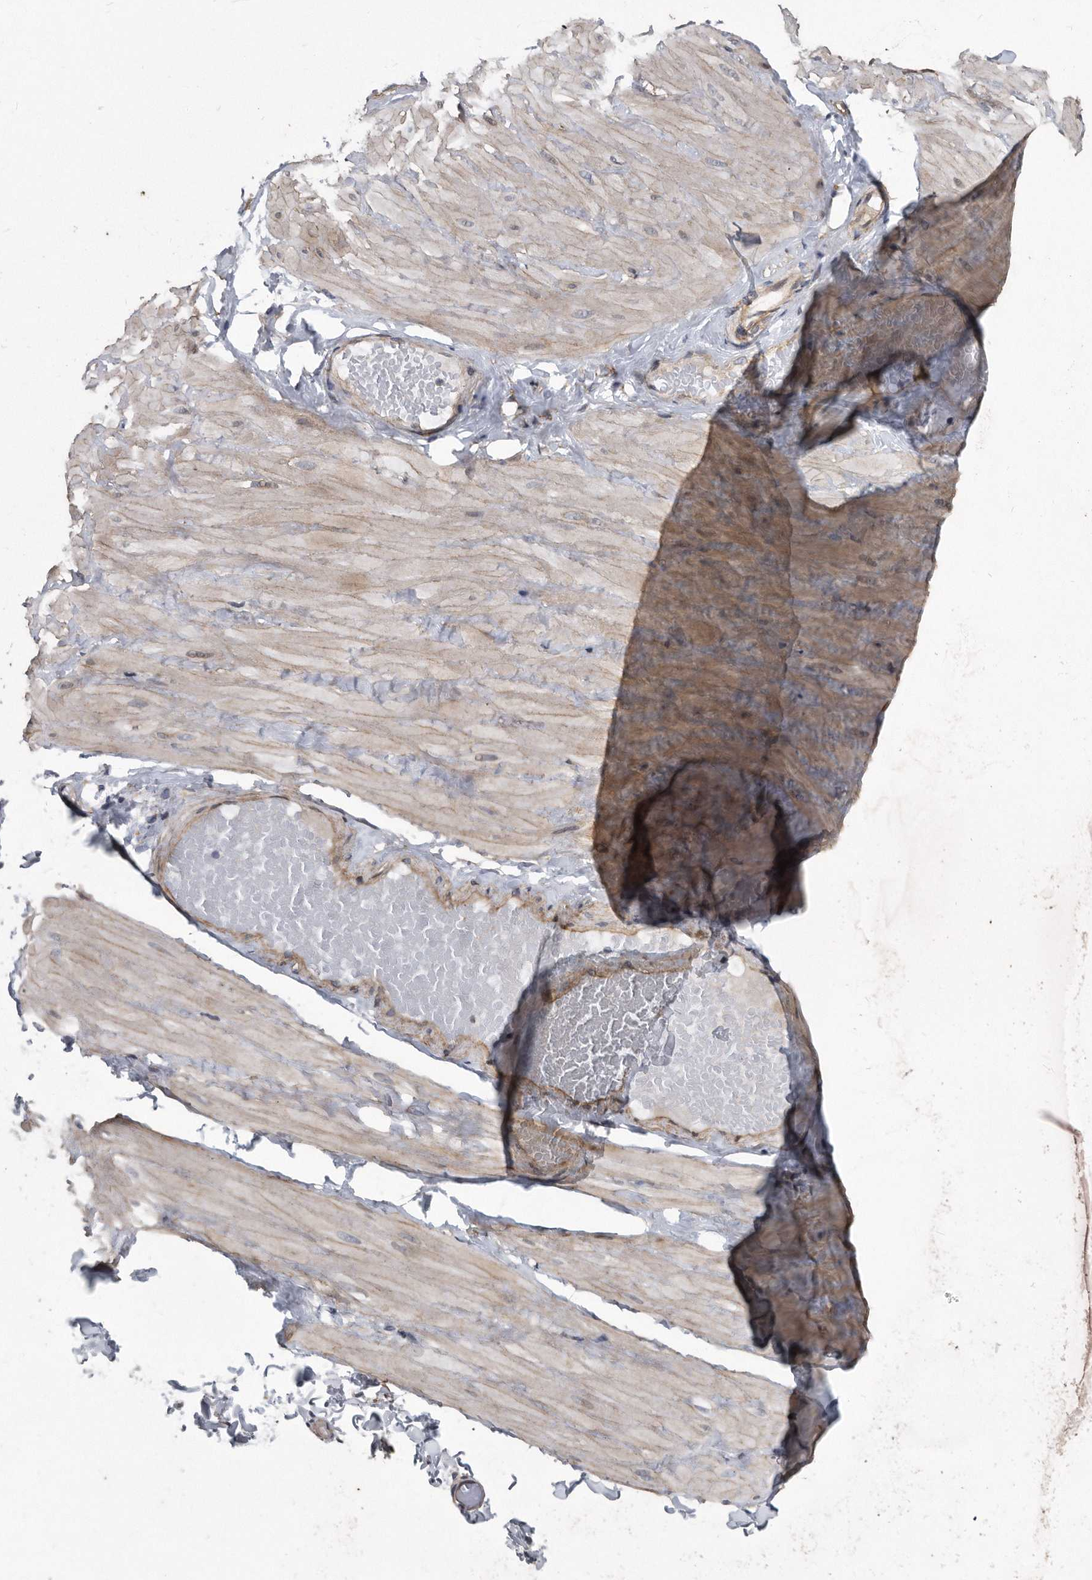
{"staining": {"intensity": "weak", "quantity": ">75%", "location": "cytoplasmic/membranous"}, "tissue": "adipose tissue", "cell_type": "Adipocytes", "image_type": "normal", "snomed": [{"axis": "morphology", "description": "Normal tissue, NOS"}, {"axis": "topography", "description": "Adipose tissue"}, {"axis": "topography", "description": "Vascular tissue"}, {"axis": "topography", "description": "Peripheral nerve tissue"}], "caption": "High-power microscopy captured an IHC image of unremarkable adipose tissue, revealing weak cytoplasmic/membranous staining in approximately >75% of adipocytes.", "gene": "ARMCX1", "patient": {"sex": "male", "age": 25}}